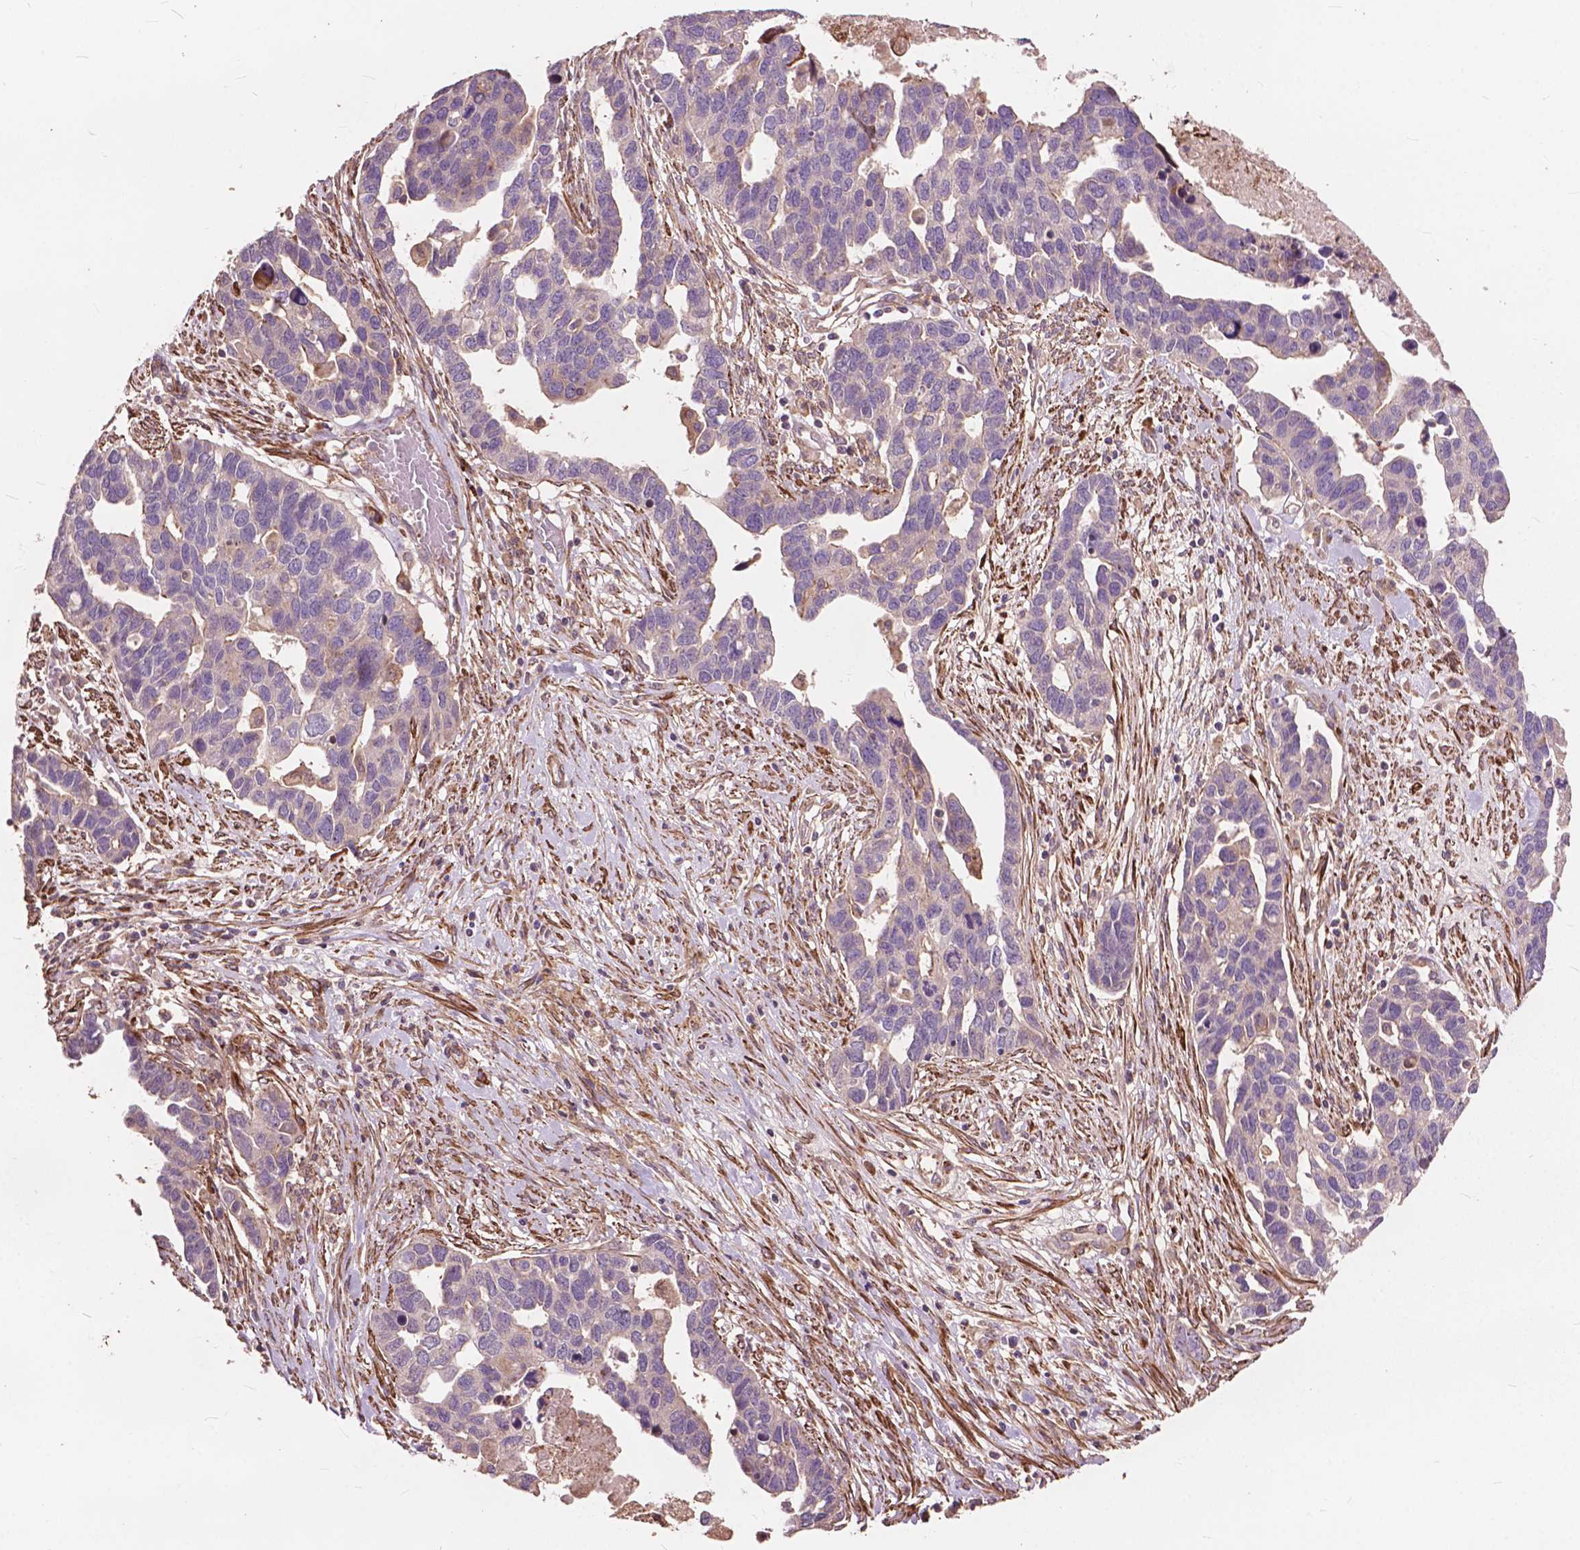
{"staining": {"intensity": "negative", "quantity": "none", "location": "none"}, "tissue": "ovarian cancer", "cell_type": "Tumor cells", "image_type": "cancer", "snomed": [{"axis": "morphology", "description": "Cystadenocarcinoma, serous, NOS"}, {"axis": "topography", "description": "Ovary"}], "caption": "IHC micrograph of neoplastic tissue: human serous cystadenocarcinoma (ovarian) stained with DAB reveals no significant protein expression in tumor cells.", "gene": "FNIP1", "patient": {"sex": "female", "age": 54}}